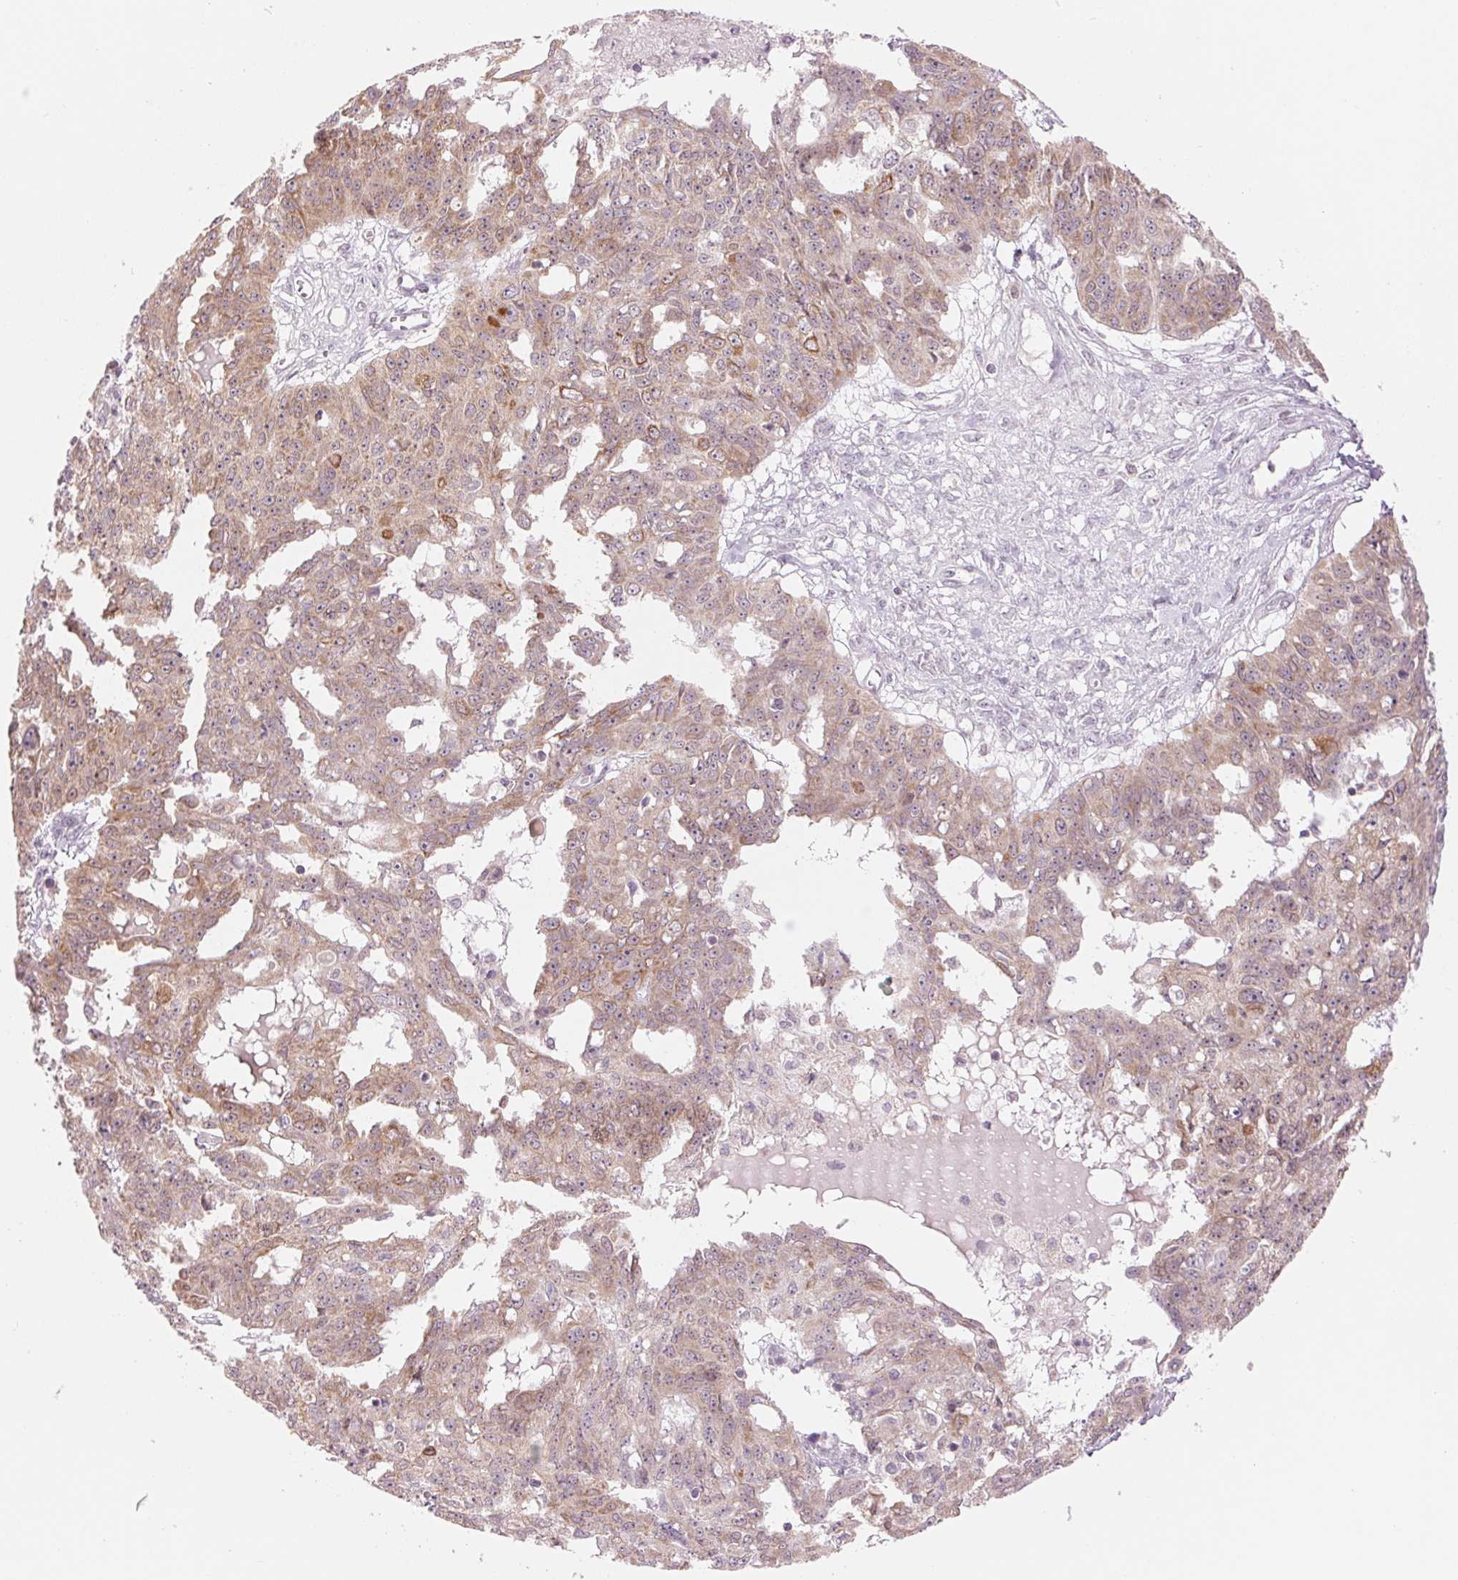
{"staining": {"intensity": "weak", "quantity": ">75%", "location": "cytoplasmic/membranous"}, "tissue": "ovarian cancer", "cell_type": "Tumor cells", "image_type": "cancer", "snomed": [{"axis": "morphology", "description": "Carcinoma, endometroid"}, {"axis": "topography", "description": "Ovary"}], "caption": "A photomicrograph showing weak cytoplasmic/membranous positivity in approximately >75% of tumor cells in ovarian cancer (endometroid carcinoma), as visualized by brown immunohistochemical staining.", "gene": "TECR", "patient": {"sex": "female", "age": 70}}